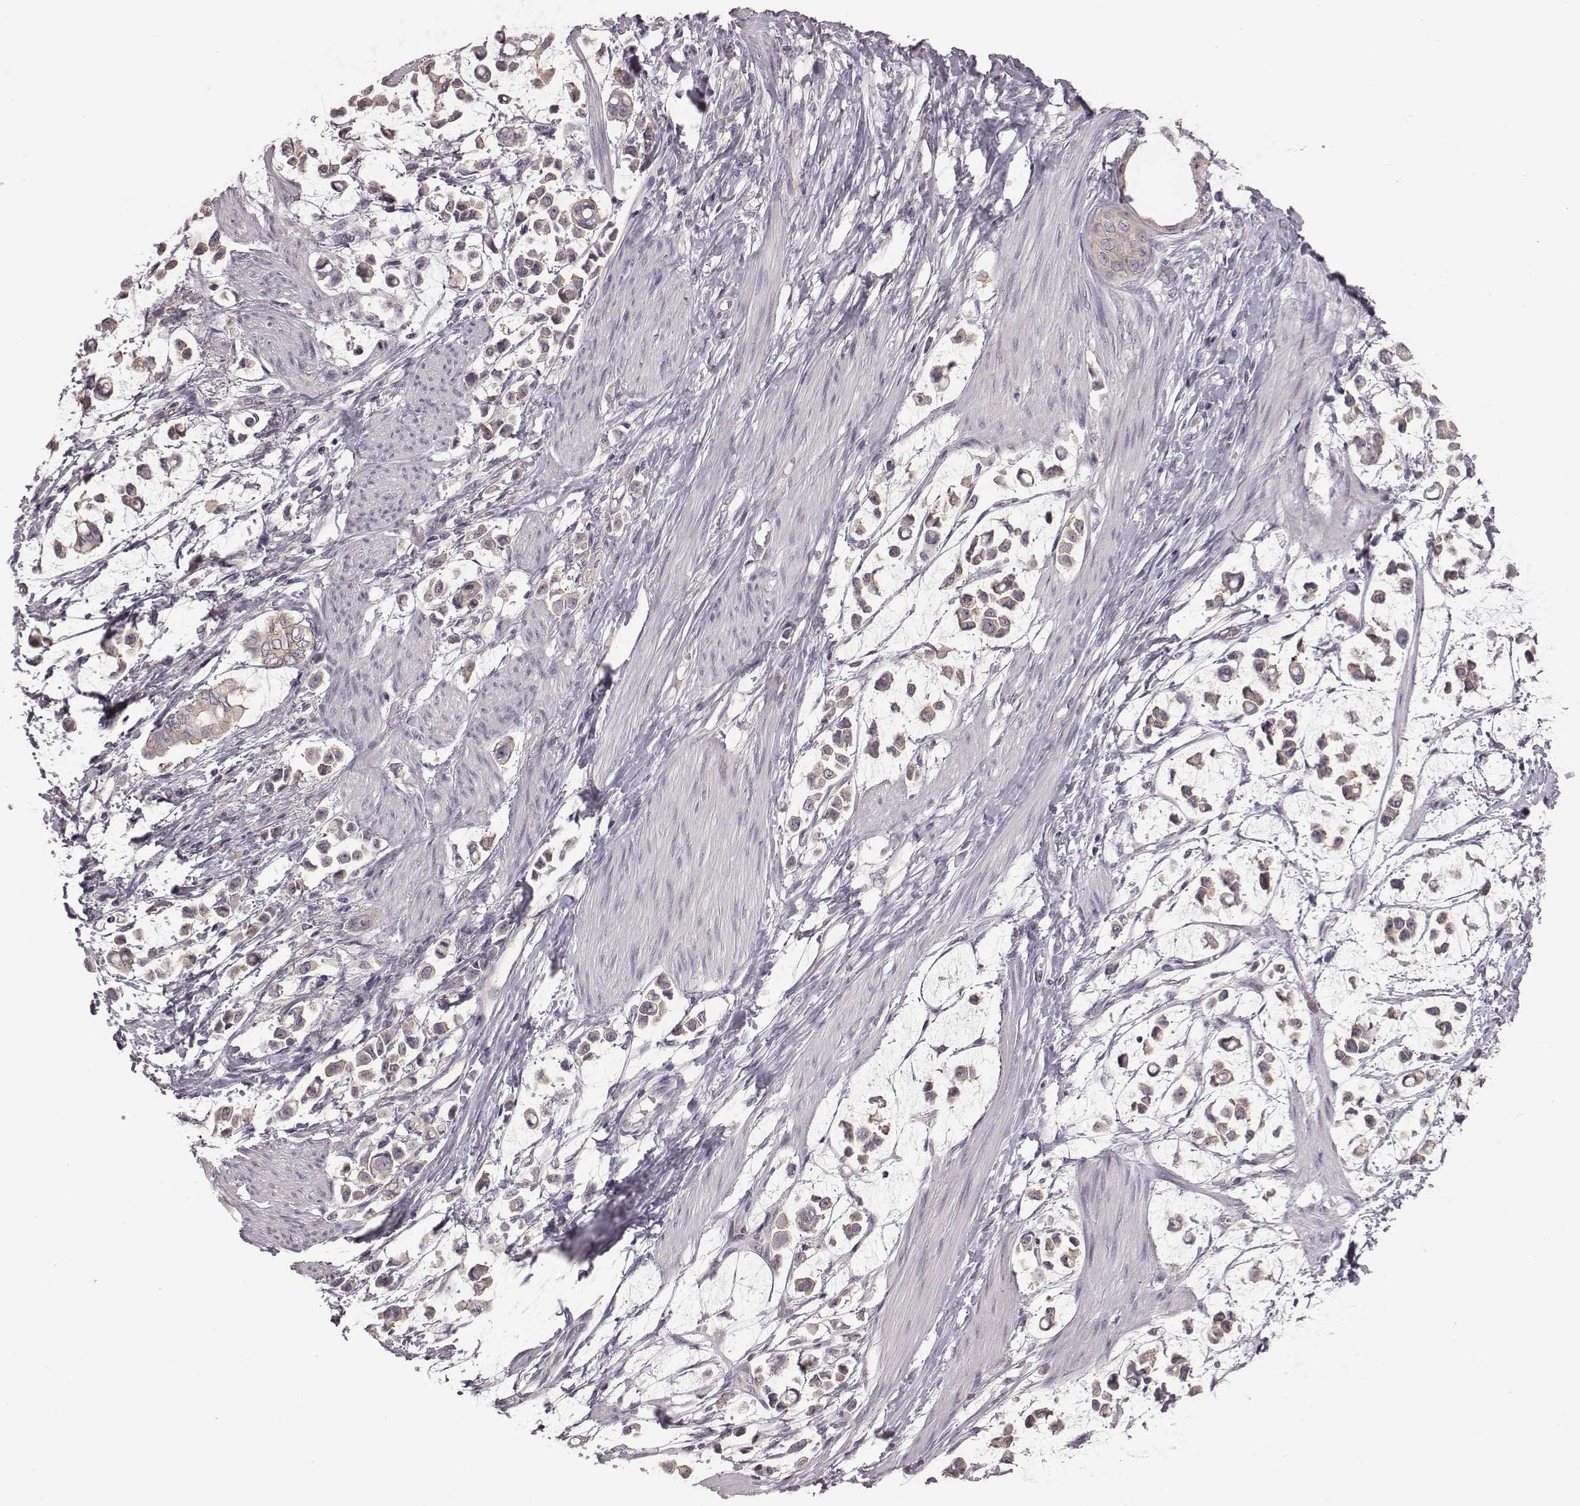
{"staining": {"intensity": "weak", "quantity": ">75%", "location": "cytoplasmic/membranous"}, "tissue": "stomach cancer", "cell_type": "Tumor cells", "image_type": "cancer", "snomed": [{"axis": "morphology", "description": "Adenocarcinoma, NOS"}, {"axis": "topography", "description": "Stomach"}], "caption": "The image demonstrates immunohistochemical staining of adenocarcinoma (stomach). There is weak cytoplasmic/membranous positivity is appreciated in about >75% of tumor cells.", "gene": "BICDL1", "patient": {"sex": "male", "age": 82}}